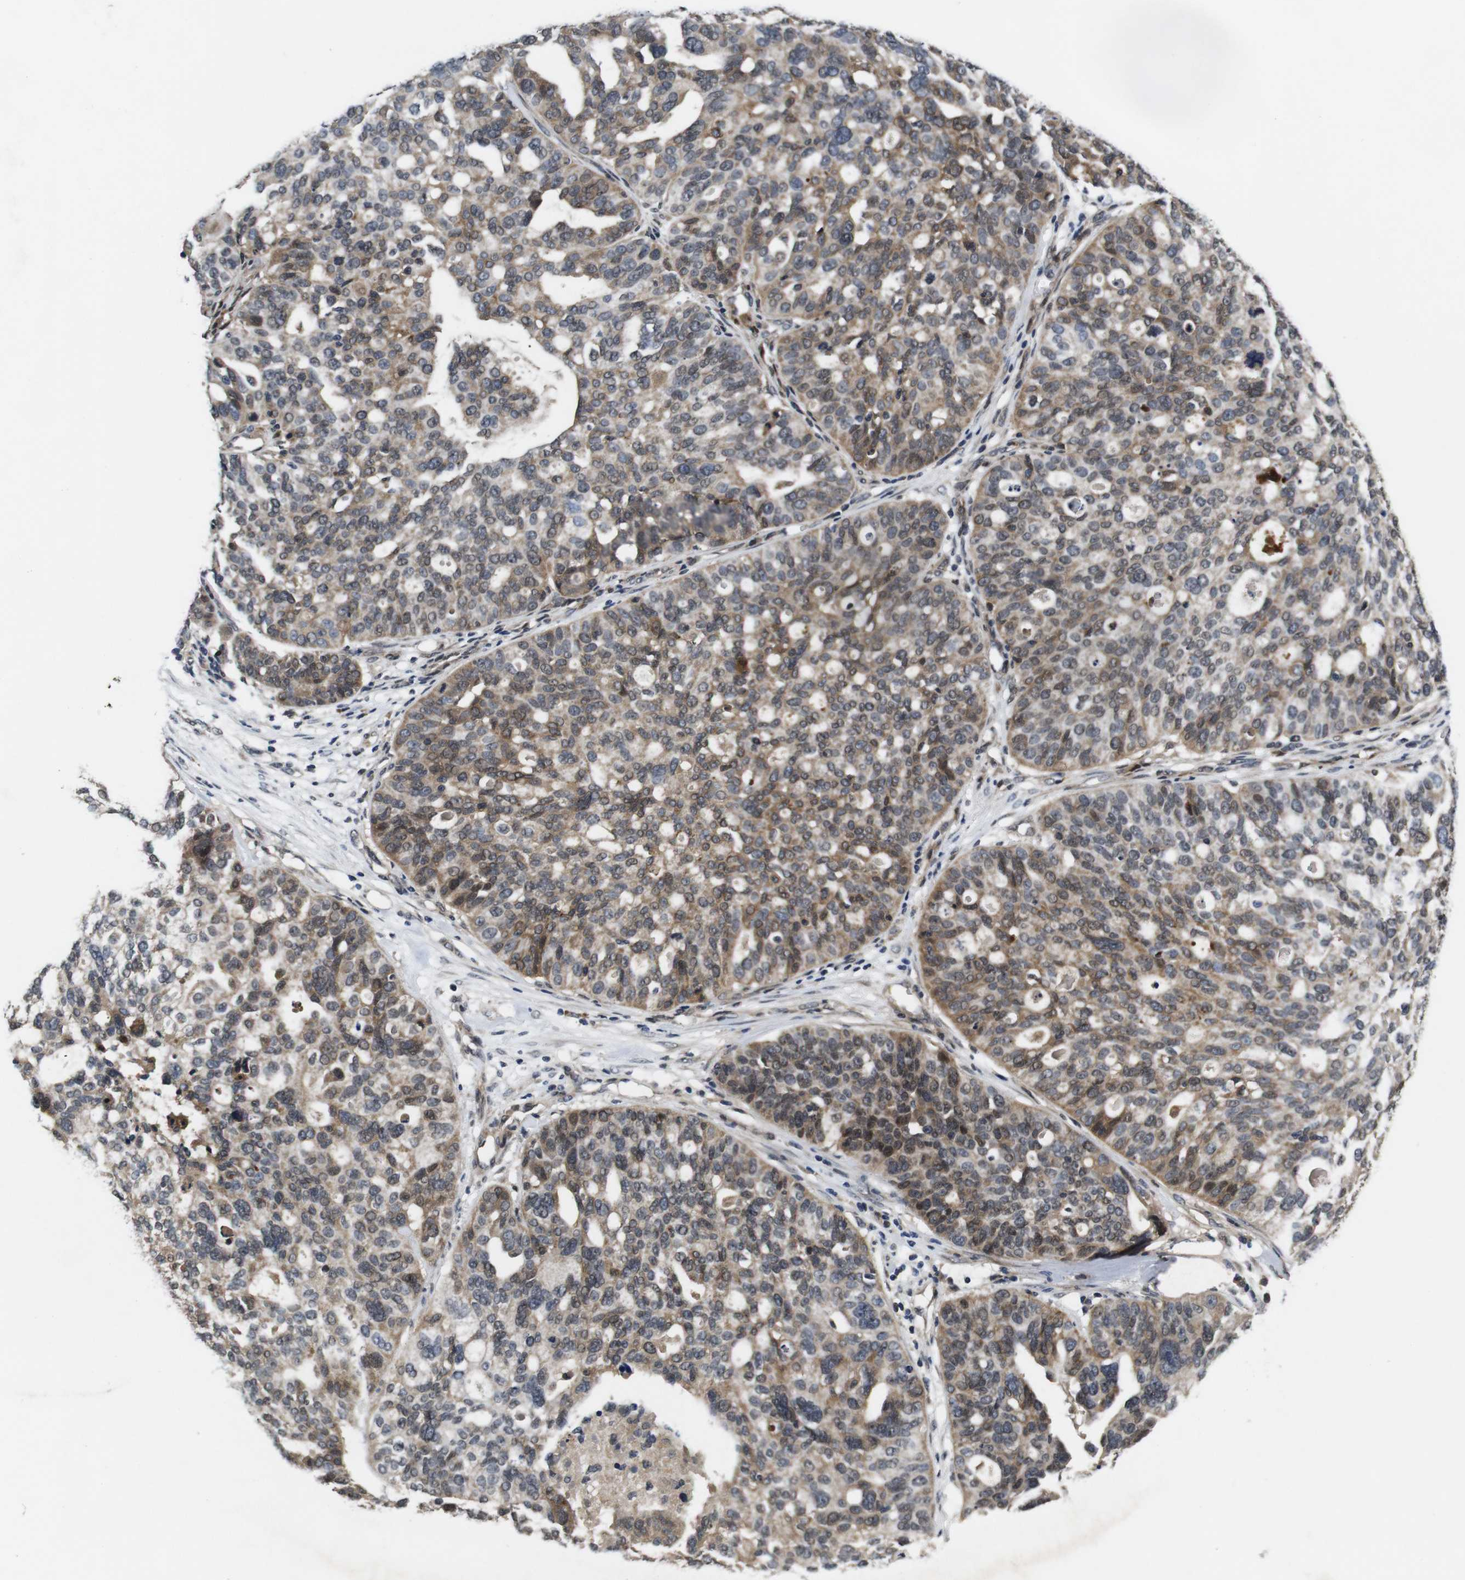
{"staining": {"intensity": "moderate", "quantity": ">75%", "location": "cytoplasmic/membranous"}, "tissue": "ovarian cancer", "cell_type": "Tumor cells", "image_type": "cancer", "snomed": [{"axis": "morphology", "description": "Cystadenocarcinoma, serous, NOS"}, {"axis": "topography", "description": "Ovary"}], "caption": "Immunohistochemical staining of ovarian cancer (serous cystadenocarcinoma) shows medium levels of moderate cytoplasmic/membranous positivity in approximately >75% of tumor cells.", "gene": "ZBTB46", "patient": {"sex": "female", "age": 59}}